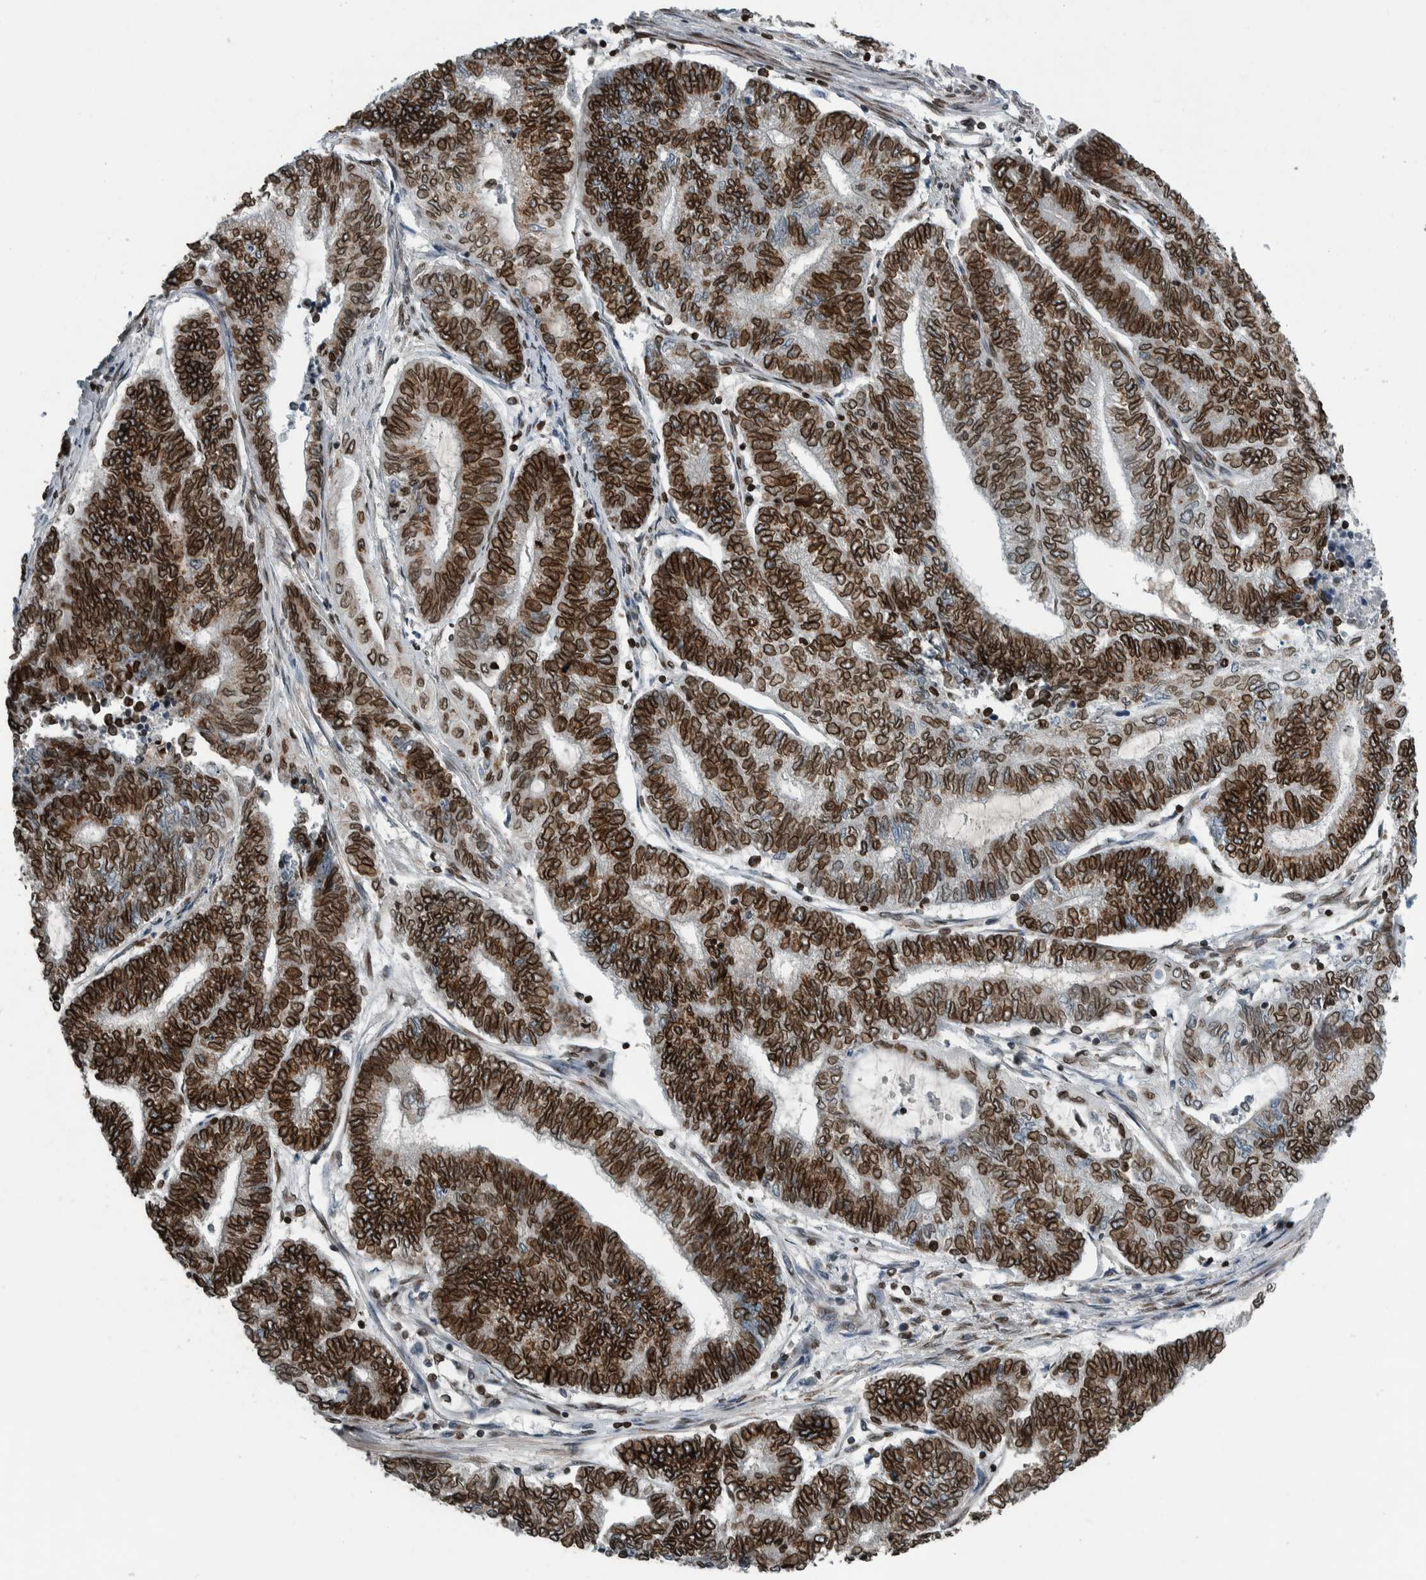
{"staining": {"intensity": "strong", "quantity": ">75%", "location": "cytoplasmic/membranous,nuclear"}, "tissue": "endometrial cancer", "cell_type": "Tumor cells", "image_type": "cancer", "snomed": [{"axis": "morphology", "description": "Adenocarcinoma, NOS"}, {"axis": "topography", "description": "Uterus"}, {"axis": "topography", "description": "Endometrium"}], "caption": "Endometrial cancer (adenocarcinoma) was stained to show a protein in brown. There is high levels of strong cytoplasmic/membranous and nuclear expression in approximately >75% of tumor cells. The protein is shown in brown color, while the nuclei are stained blue.", "gene": "FAM135B", "patient": {"sex": "female", "age": 70}}